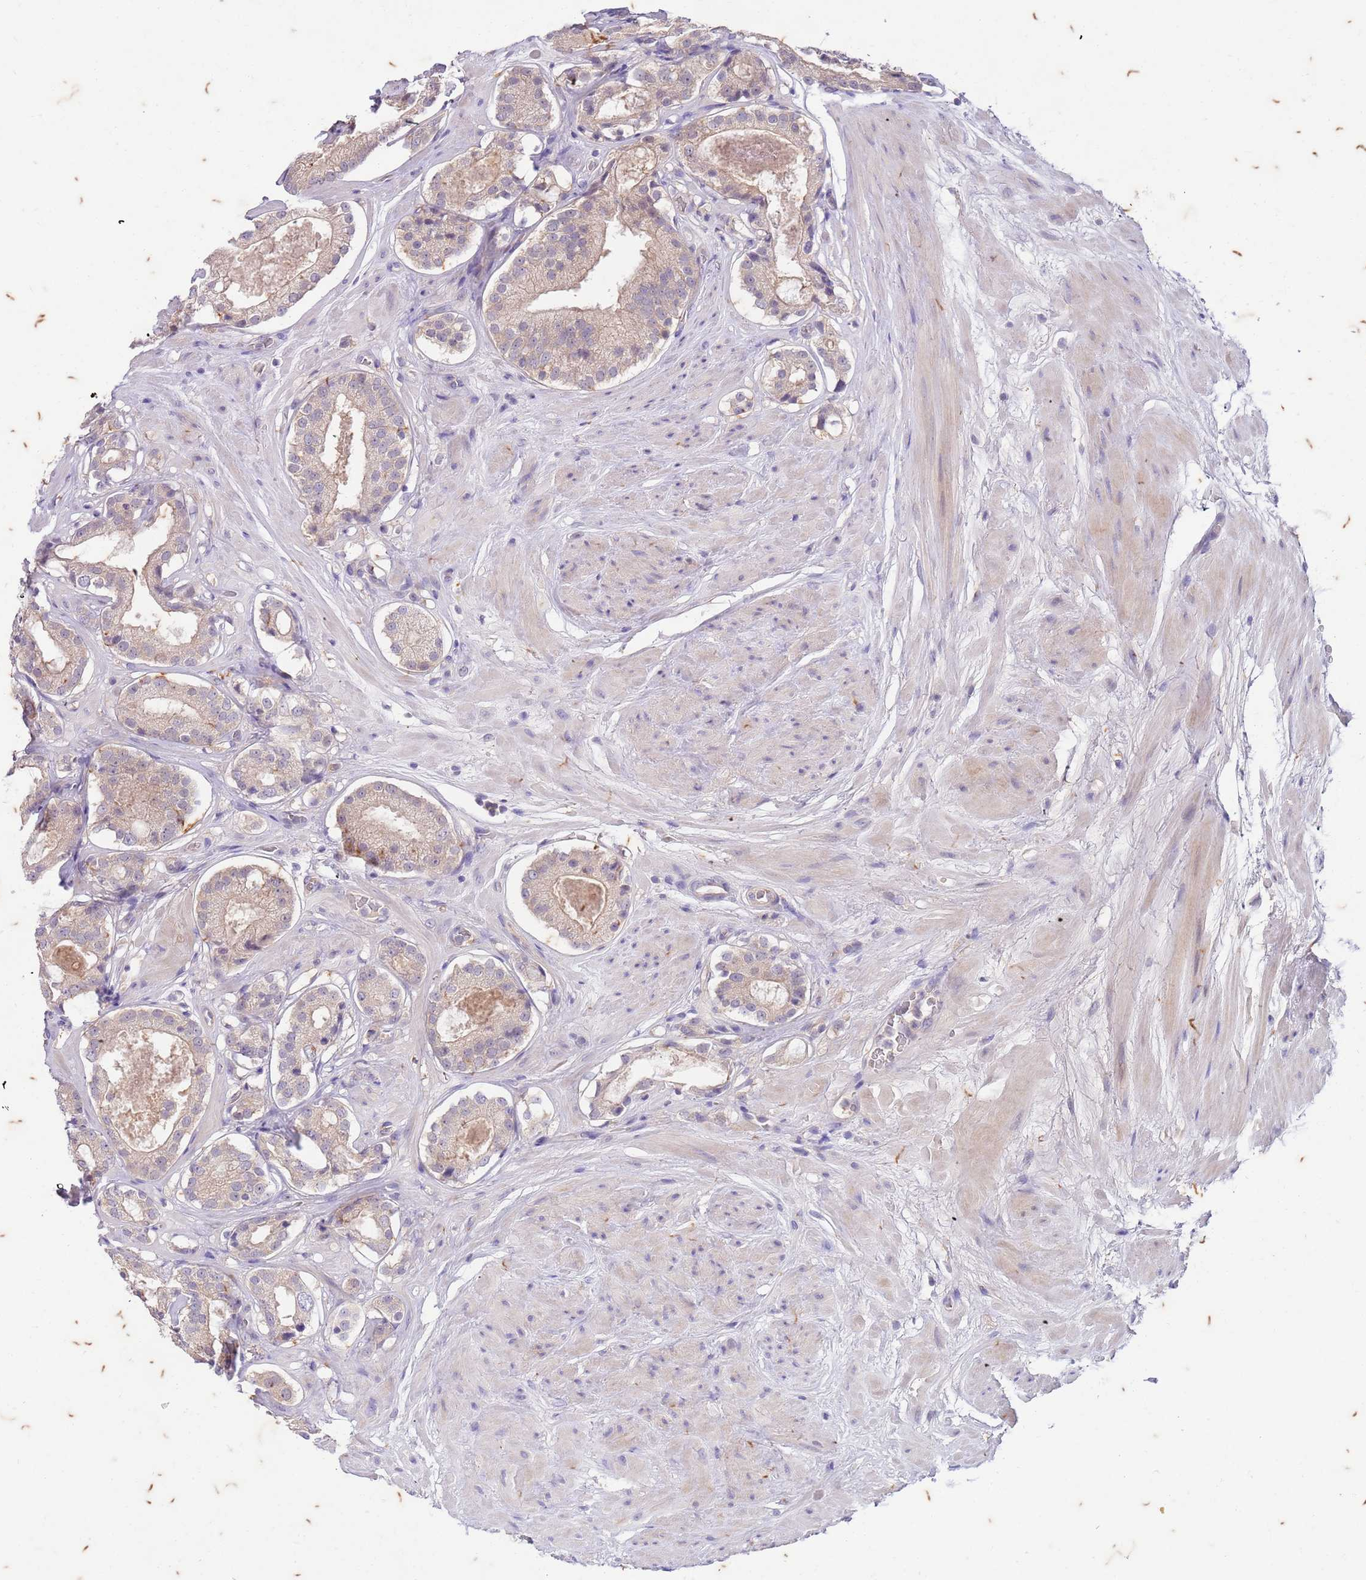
{"staining": {"intensity": "negative", "quantity": "none", "location": "none"}, "tissue": "prostate cancer", "cell_type": "Tumor cells", "image_type": "cancer", "snomed": [{"axis": "morphology", "description": "Adenocarcinoma, High grade"}, {"axis": "topography", "description": "Prostate"}], "caption": "Immunohistochemistry of adenocarcinoma (high-grade) (prostate) exhibits no staining in tumor cells. (Brightfield microscopy of DAB immunohistochemistry (IHC) at high magnification).", "gene": "RAPGEF3", "patient": {"sex": "male", "age": 65}}